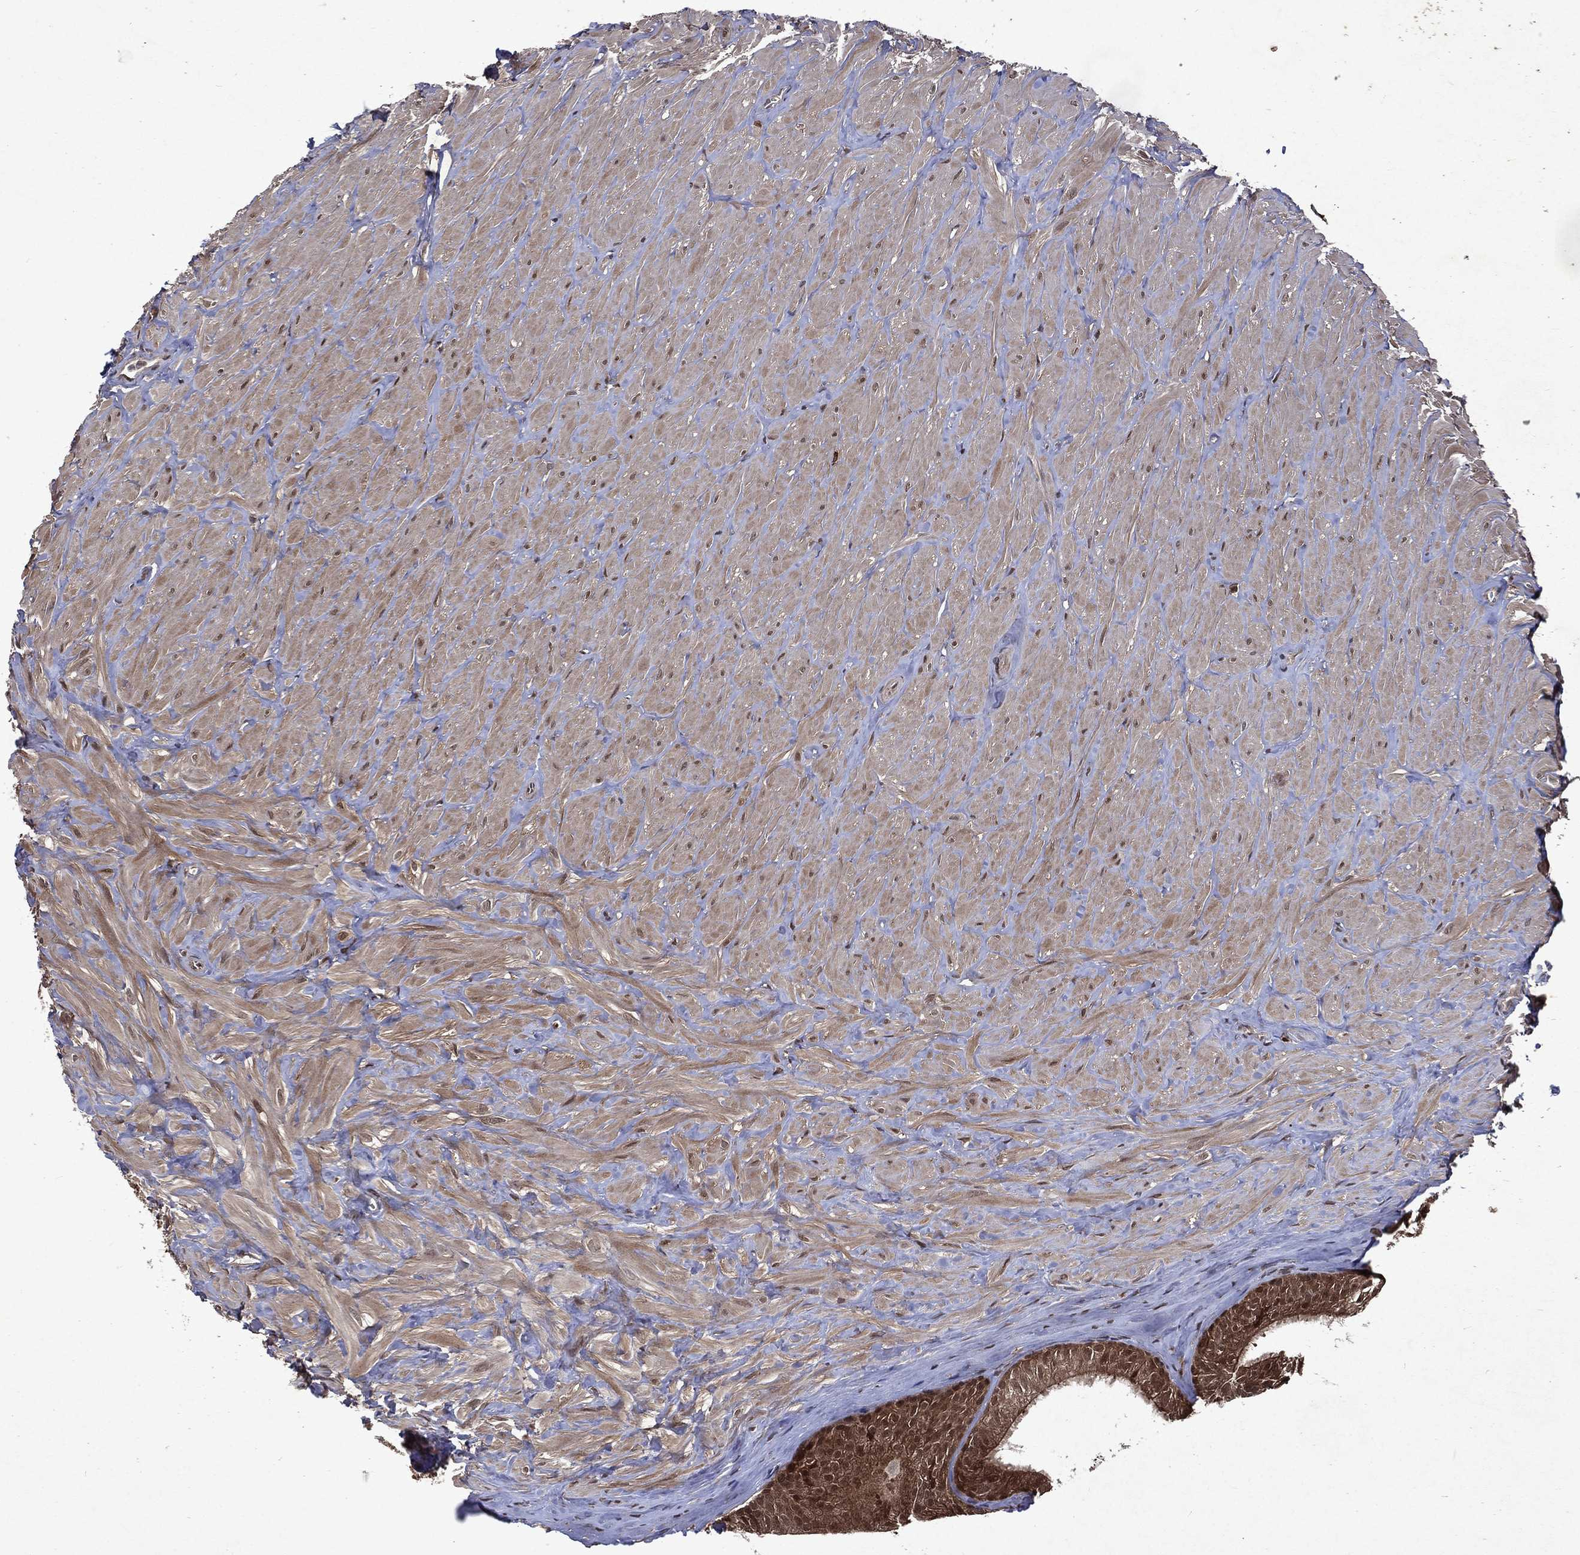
{"staining": {"intensity": "strong", "quantity": ">75%", "location": "cytoplasmic/membranous,nuclear"}, "tissue": "epididymis", "cell_type": "Glandular cells", "image_type": "normal", "snomed": [{"axis": "morphology", "description": "Normal tissue, NOS"}, {"axis": "topography", "description": "Epididymis"}], "caption": "A high-resolution photomicrograph shows IHC staining of normal epididymis, which displays strong cytoplasmic/membranous,nuclear positivity in about >75% of glandular cells. Immunohistochemistry (ihc) stains the protein of interest in brown and the nuclei are stained blue.", "gene": "MTAP", "patient": {"sex": "male", "age": 32}}